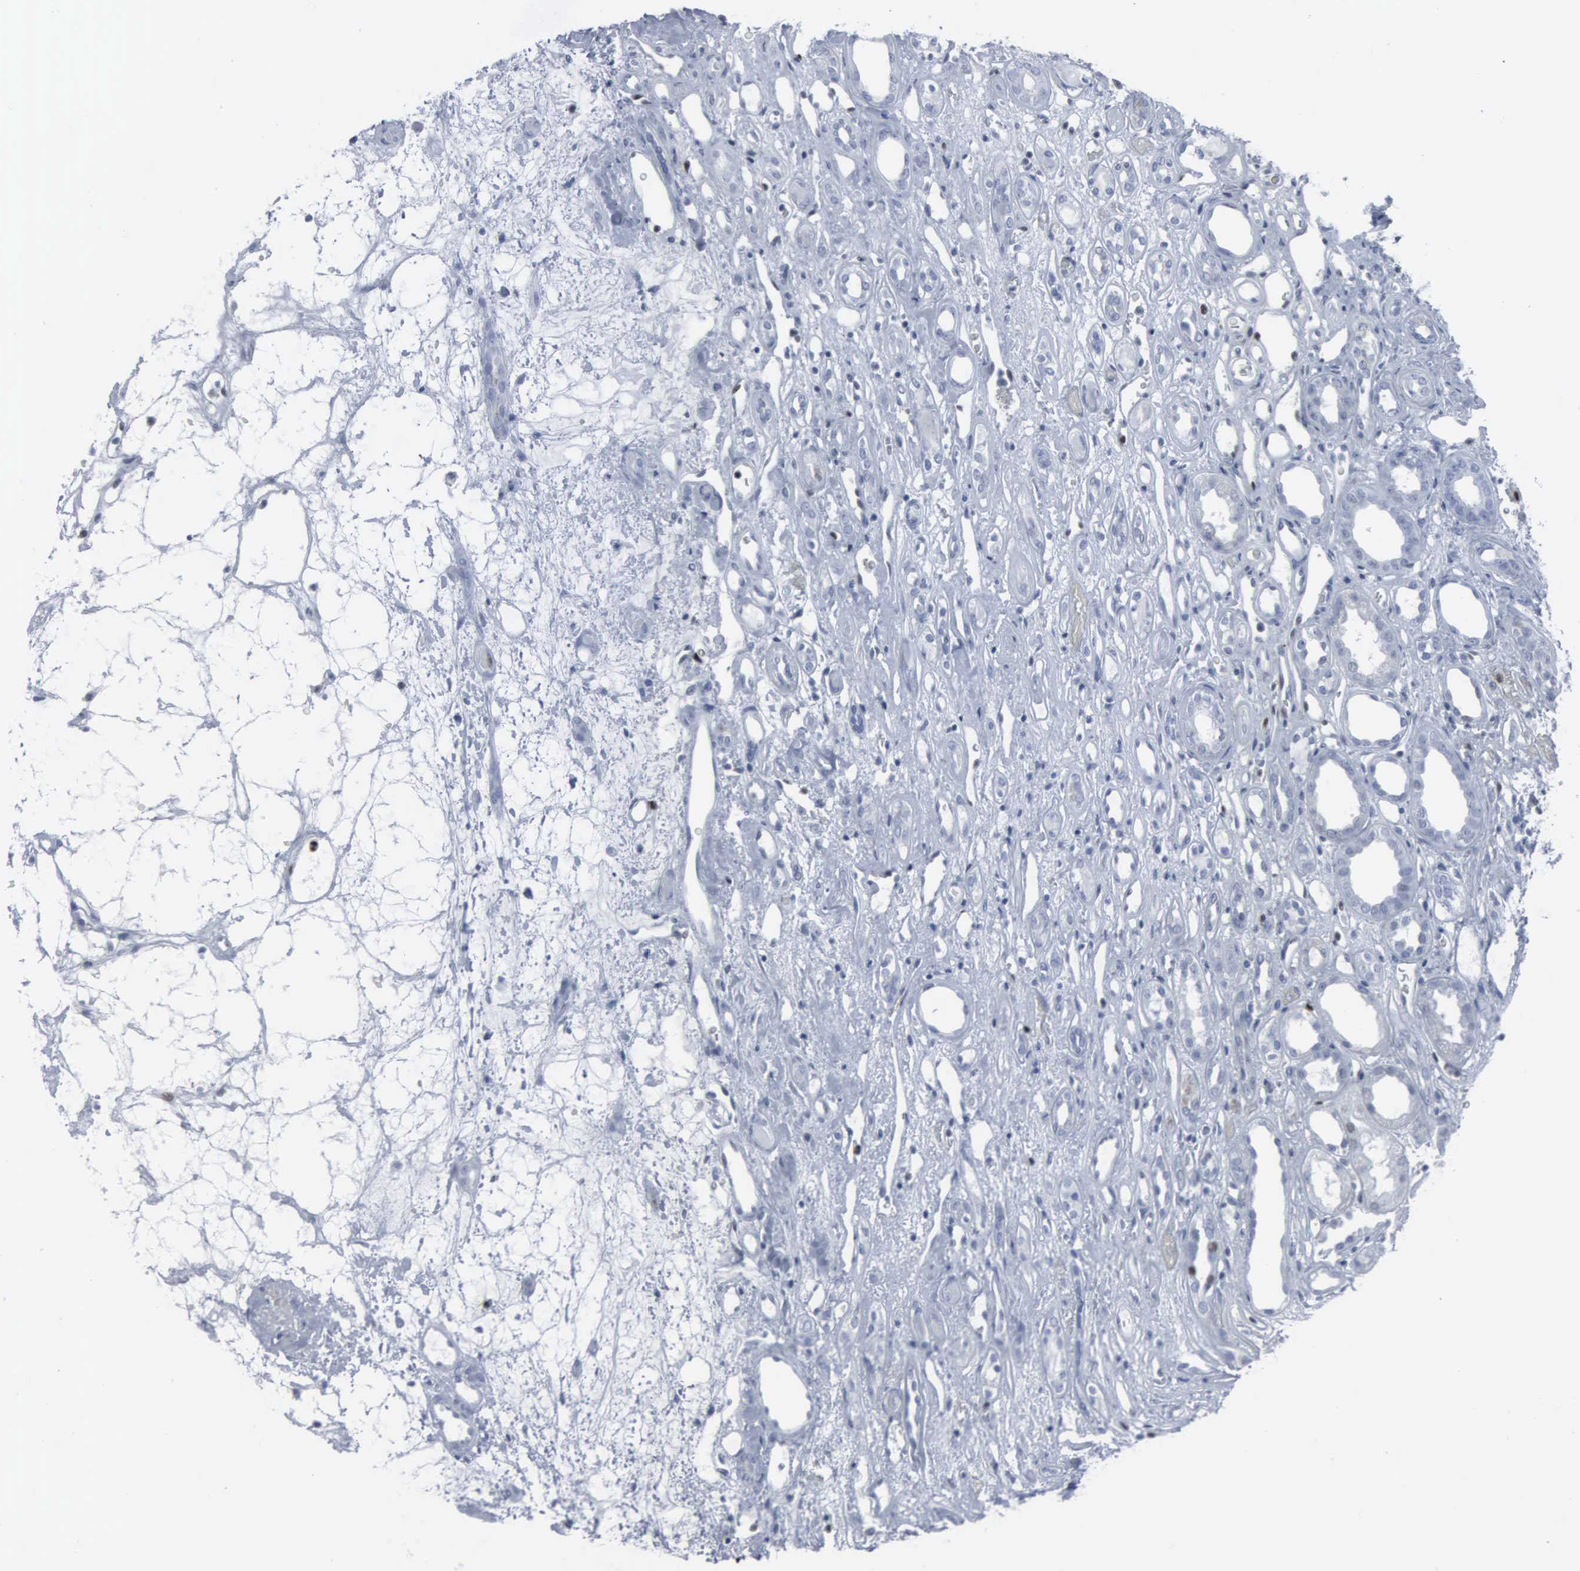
{"staining": {"intensity": "negative", "quantity": "none", "location": "none"}, "tissue": "renal cancer", "cell_type": "Tumor cells", "image_type": "cancer", "snomed": [{"axis": "morphology", "description": "Adenocarcinoma, NOS"}, {"axis": "topography", "description": "Kidney"}], "caption": "The immunohistochemistry (IHC) photomicrograph has no significant expression in tumor cells of adenocarcinoma (renal) tissue.", "gene": "CCND3", "patient": {"sex": "female", "age": 60}}